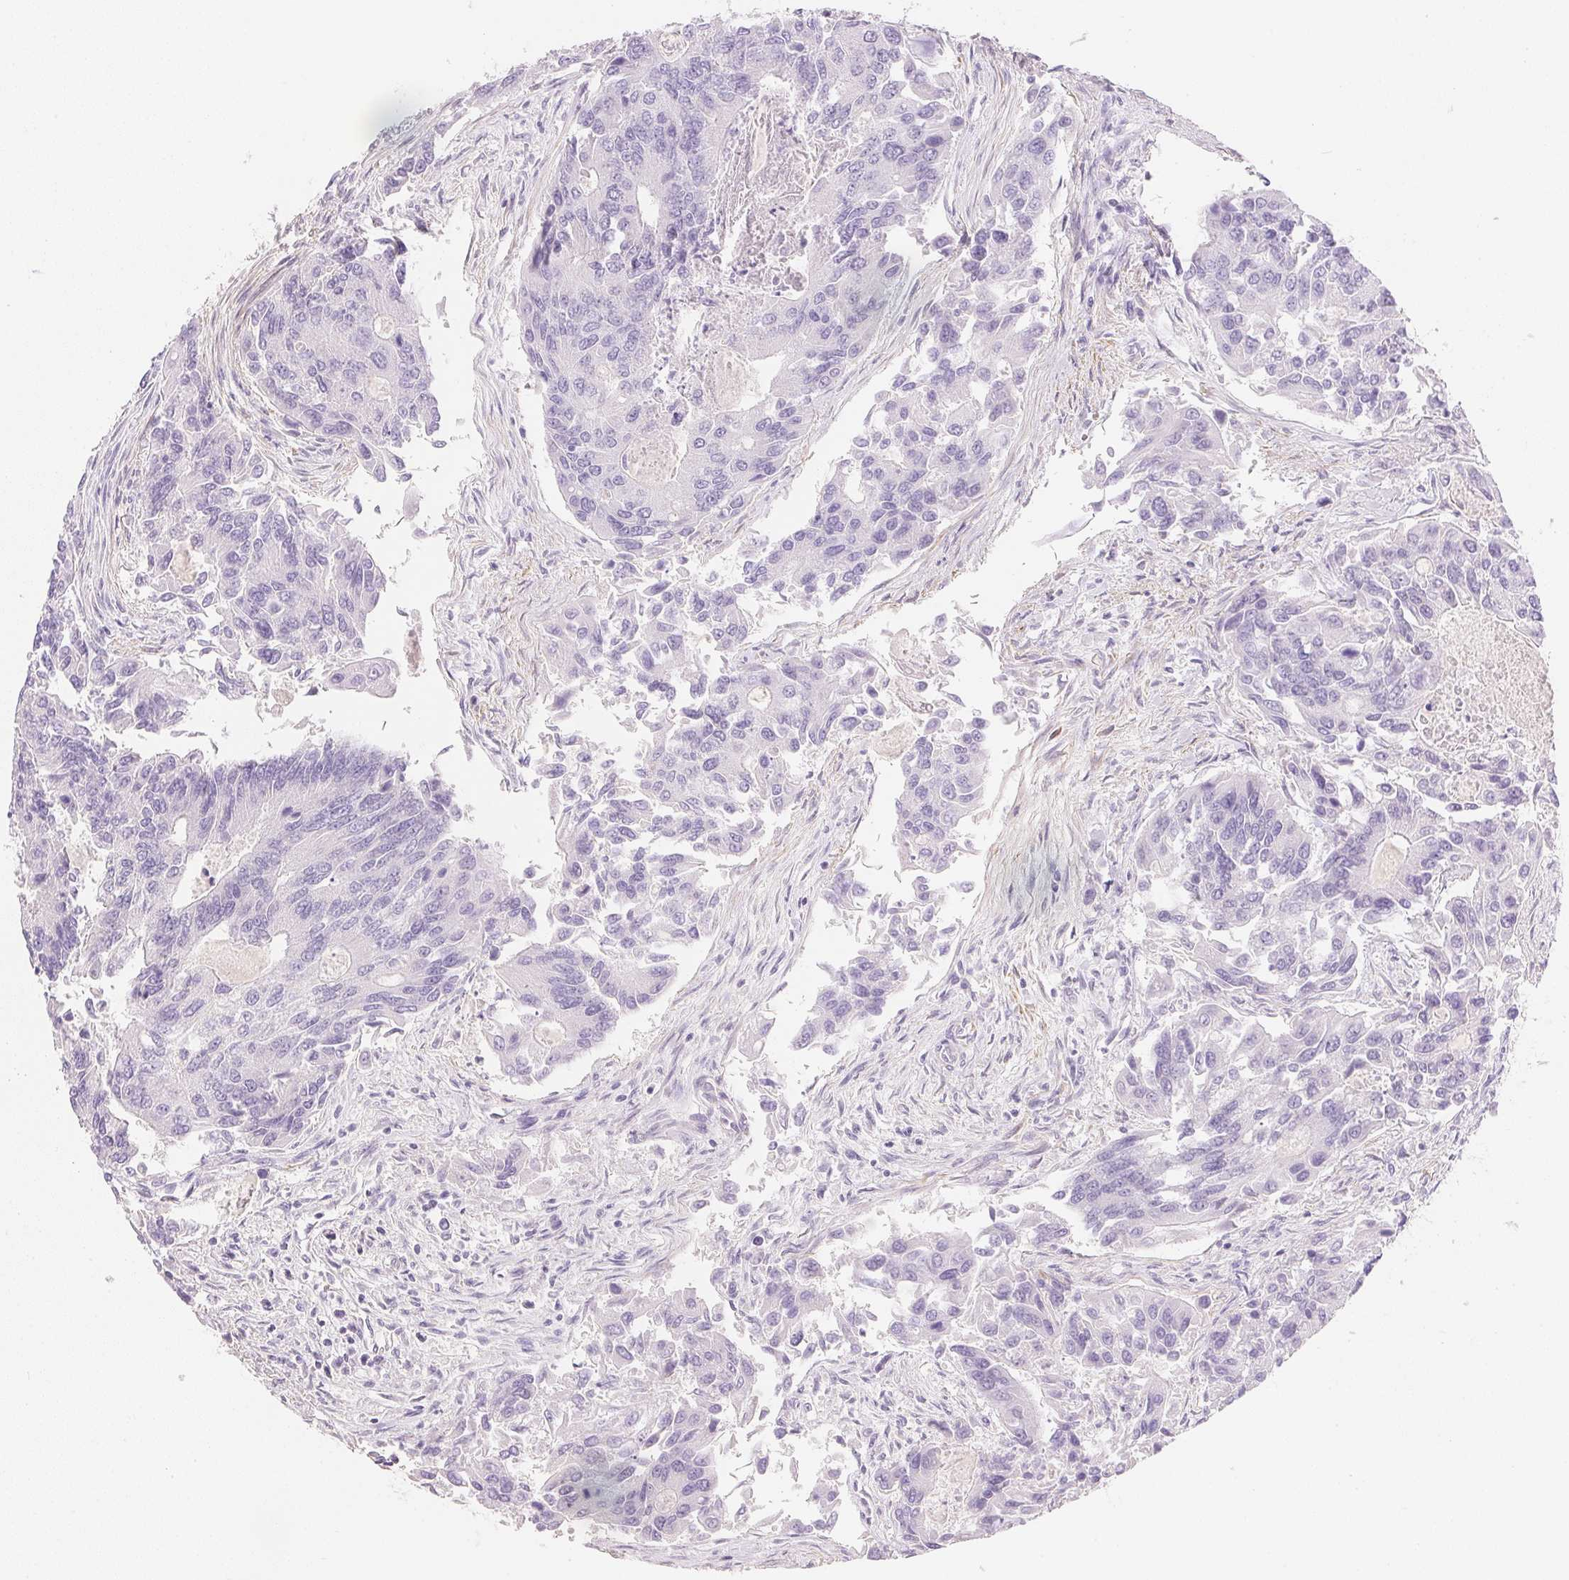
{"staining": {"intensity": "negative", "quantity": "none", "location": "none"}, "tissue": "colorectal cancer", "cell_type": "Tumor cells", "image_type": "cancer", "snomed": [{"axis": "morphology", "description": "Adenocarcinoma, NOS"}, {"axis": "topography", "description": "Colon"}], "caption": "This image is of colorectal cancer stained with immunohistochemistry to label a protein in brown with the nuclei are counter-stained blue. There is no expression in tumor cells. The staining was performed using DAB (3,3'-diaminobenzidine) to visualize the protein expression in brown, while the nuclei were stained in blue with hematoxylin (Magnification: 20x).", "gene": "KCNE2", "patient": {"sex": "female", "age": 67}}